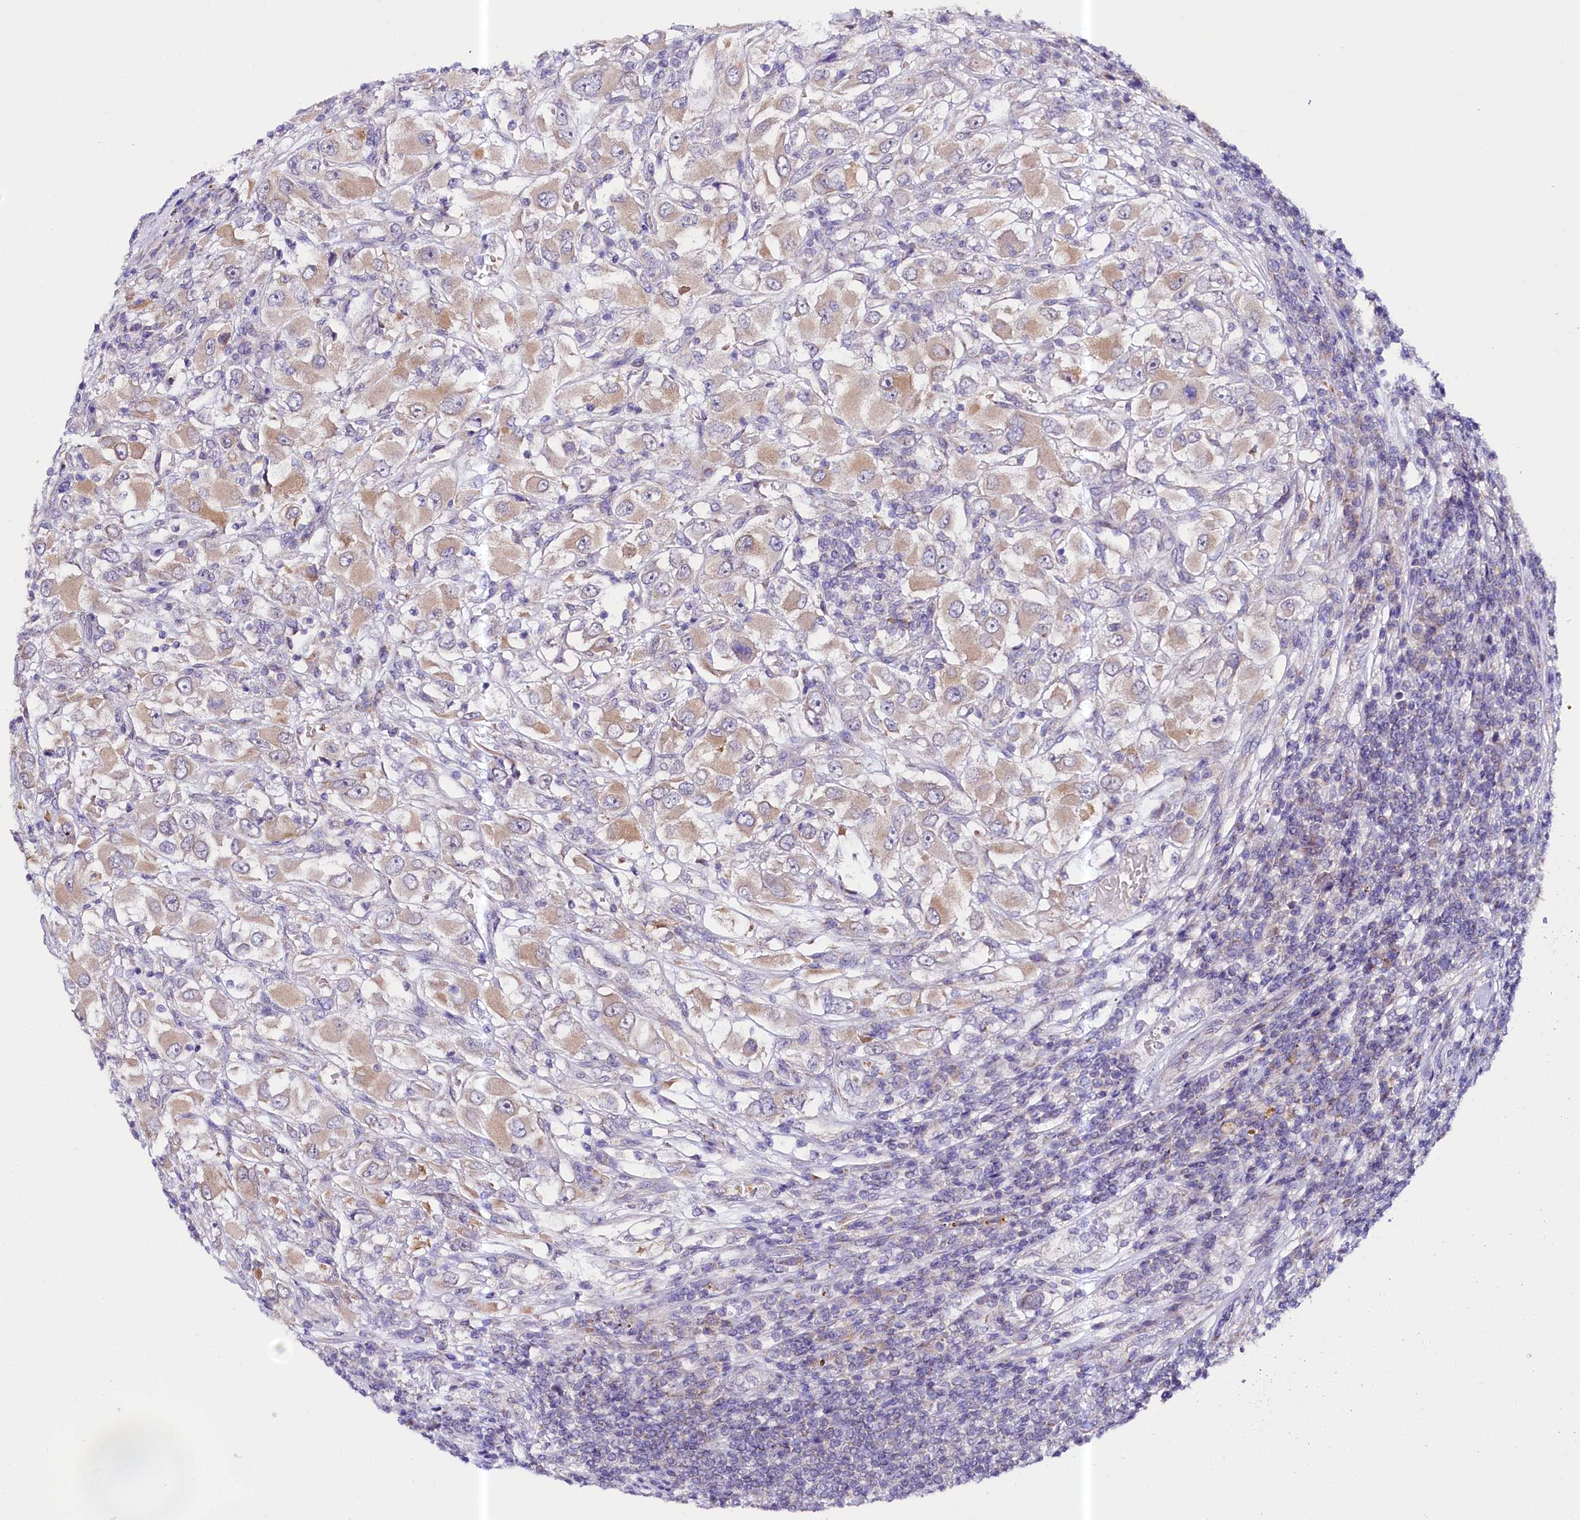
{"staining": {"intensity": "moderate", "quantity": ">75%", "location": "cytoplasmic/membranous"}, "tissue": "renal cancer", "cell_type": "Tumor cells", "image_type": "cancer", "snomed": [{"axis": "morphology", "description": "Adenocarcinoma, NOS"}, {"axis": "topography", "description": "Kidney"}], "caption": "Protein expression analysis of renal adenocarcinoma reveals moderate cytoplasmic/membranous positivity in approximately >75% of tumor cells.", "gene": "CEP295", "patient": {"sex": "female", "age": 52}}